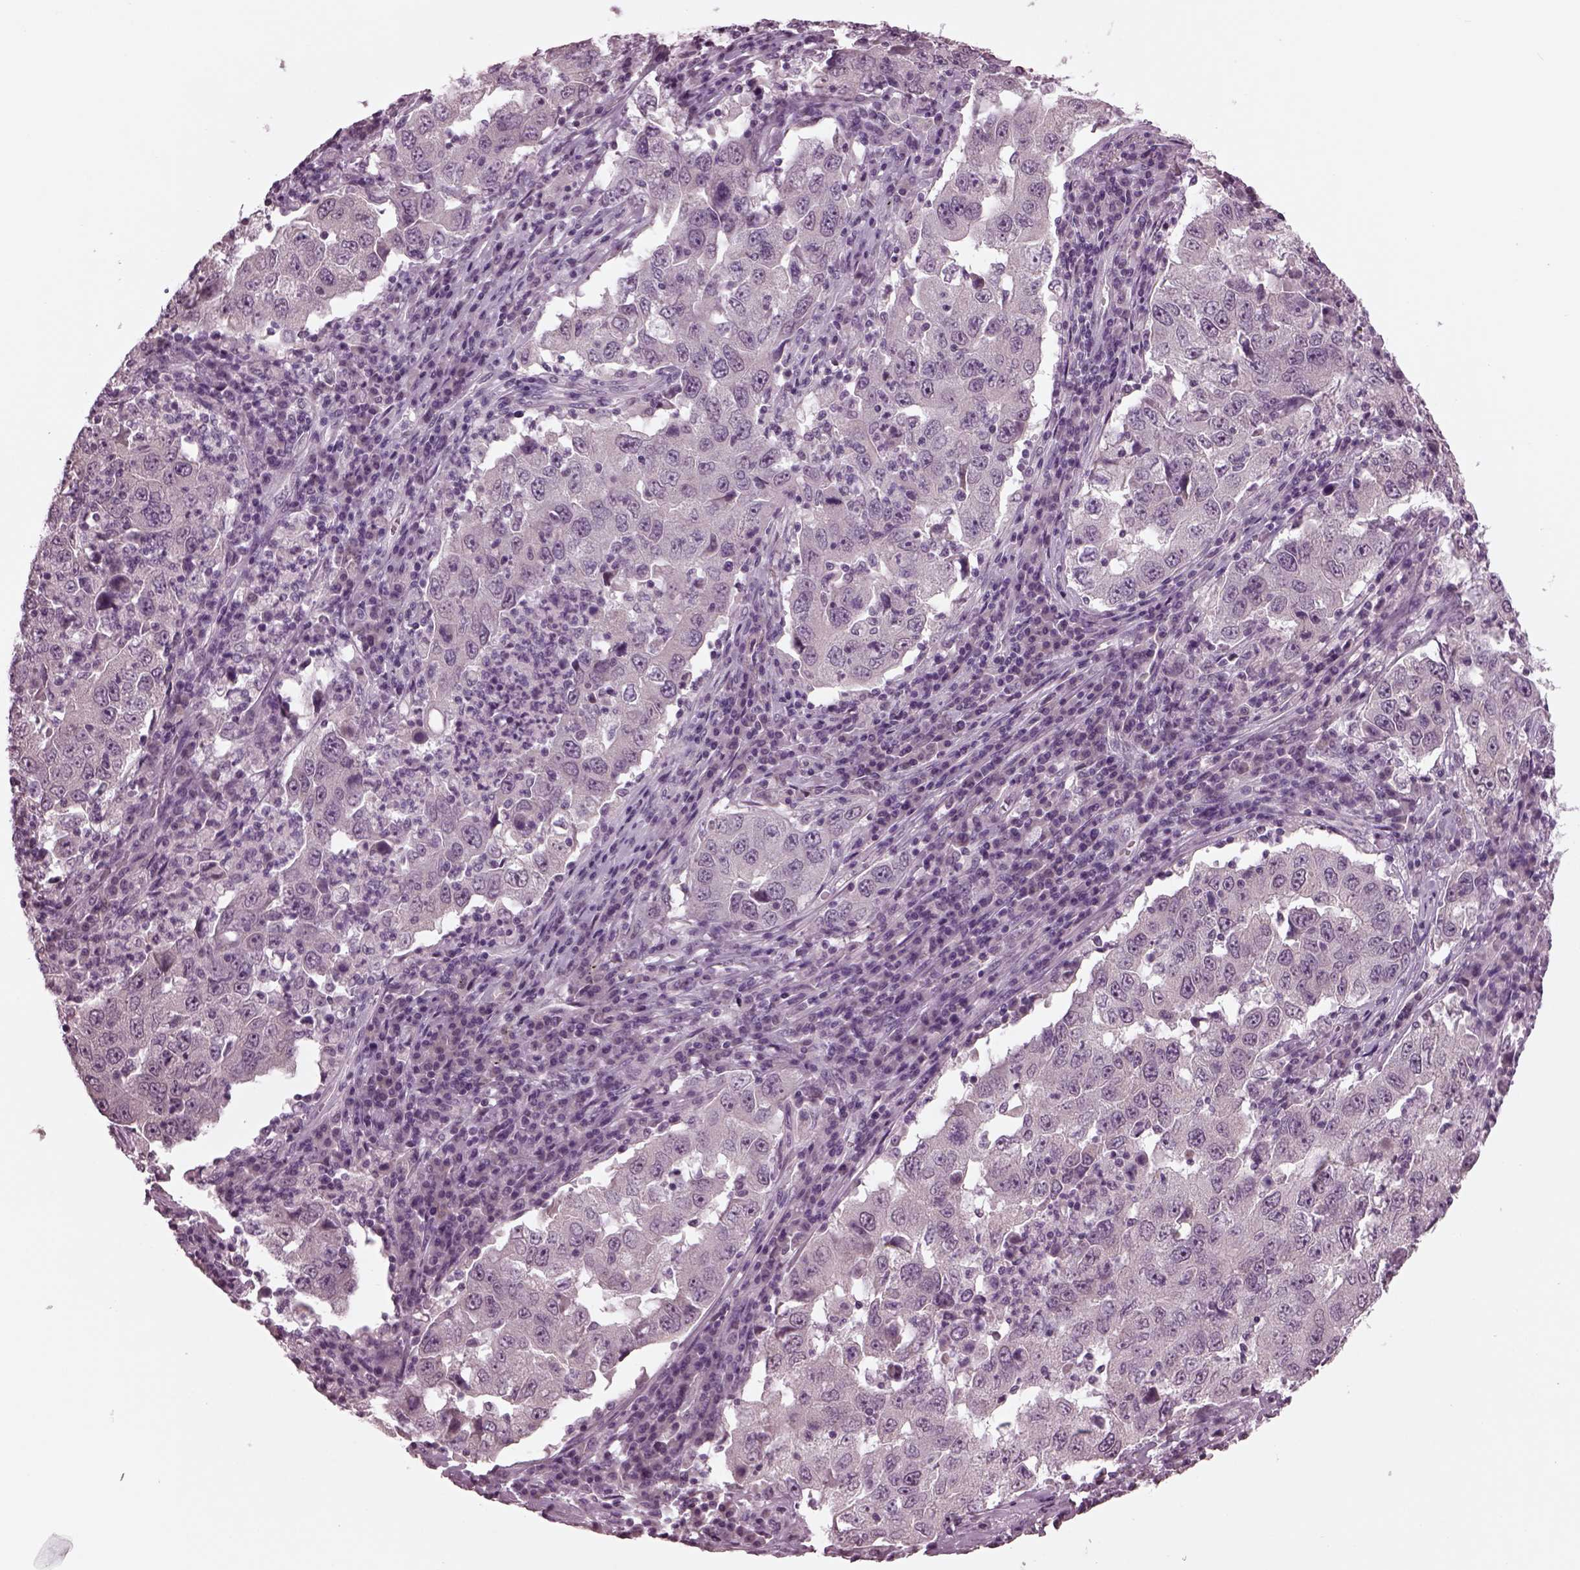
{"staining": {"intensity": "negative", "quantity": "none", "location": "none"}, "tissue": "lung cancer", "cell_type": "Tumor cells", "image_type": "cancer", "snomed": [{"axis": "morphology", "description": "Adenocarcinoma, NOS"}, {"axis": "topography", "description": "Lung"}], "caption": "This is an immunohistochemistry (IHC) histopathology image of human adenocarcinoma (lung). There is no expression in tumor cells.", "gene": "CLCN4", "patient": {"sex": "male", "age": 73}}